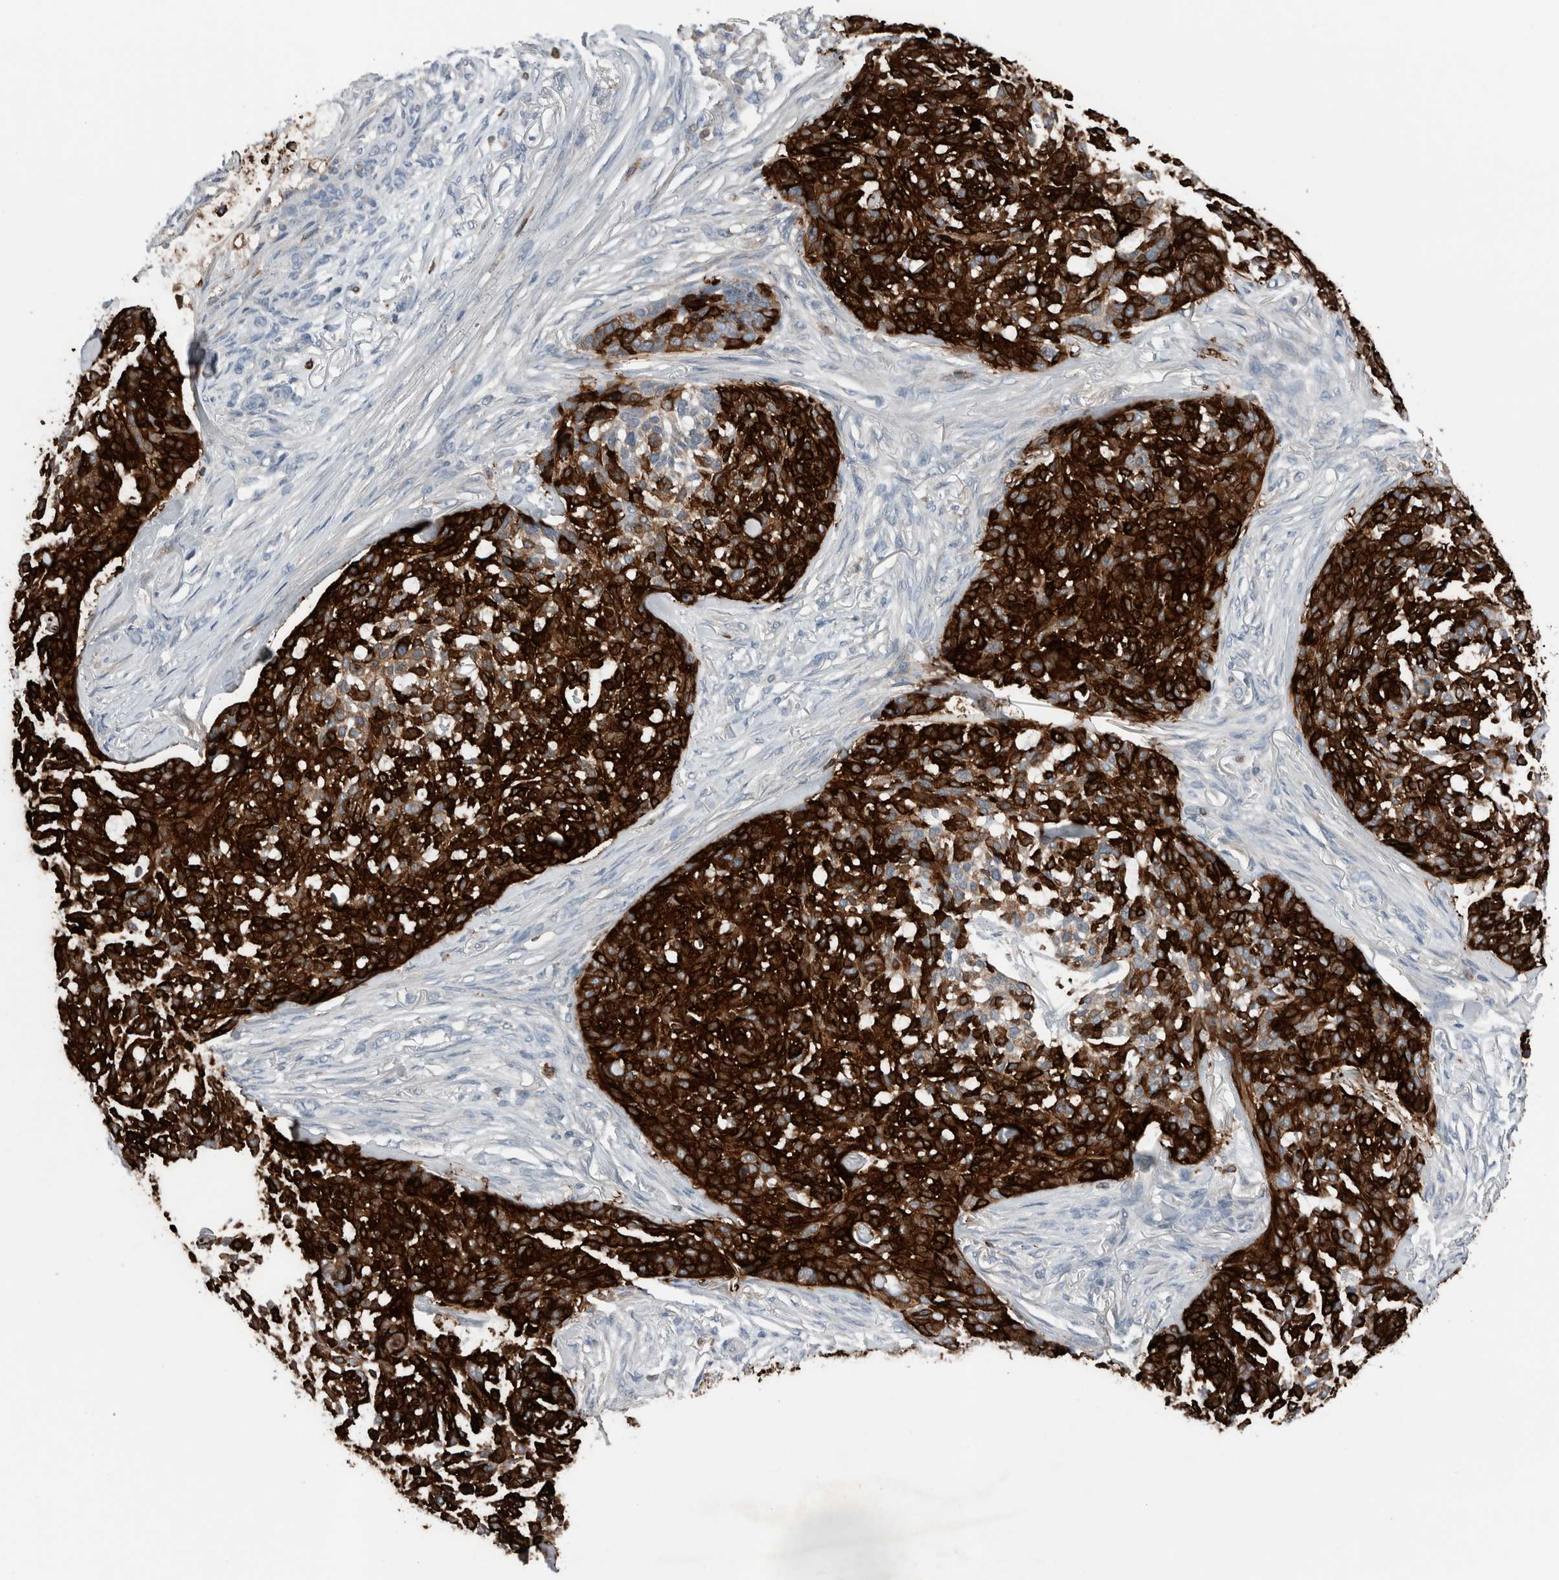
{"staining": {"intensity": "strong", "quantity": ">75%", "location": "cytoplasmic/membranous"}, "tissue": "skin cancer", "cell_type": "Tumor cells", "image_type": "cancer", "snomed": [{"axis": "morphology", "description": "Basal cell carcinoma"}, {"axis": "topography", "description": "Skin"}], "caption": "Immunohistochemistry (IHC) micrograph of human skin cancer stained for a protein (brown), which displays high levels of strong cytoplasmic/membranous staining in approximately >75% of tumor cells.", "gene": "CRNN", "patient": {"sex": "female", "age": 64}}